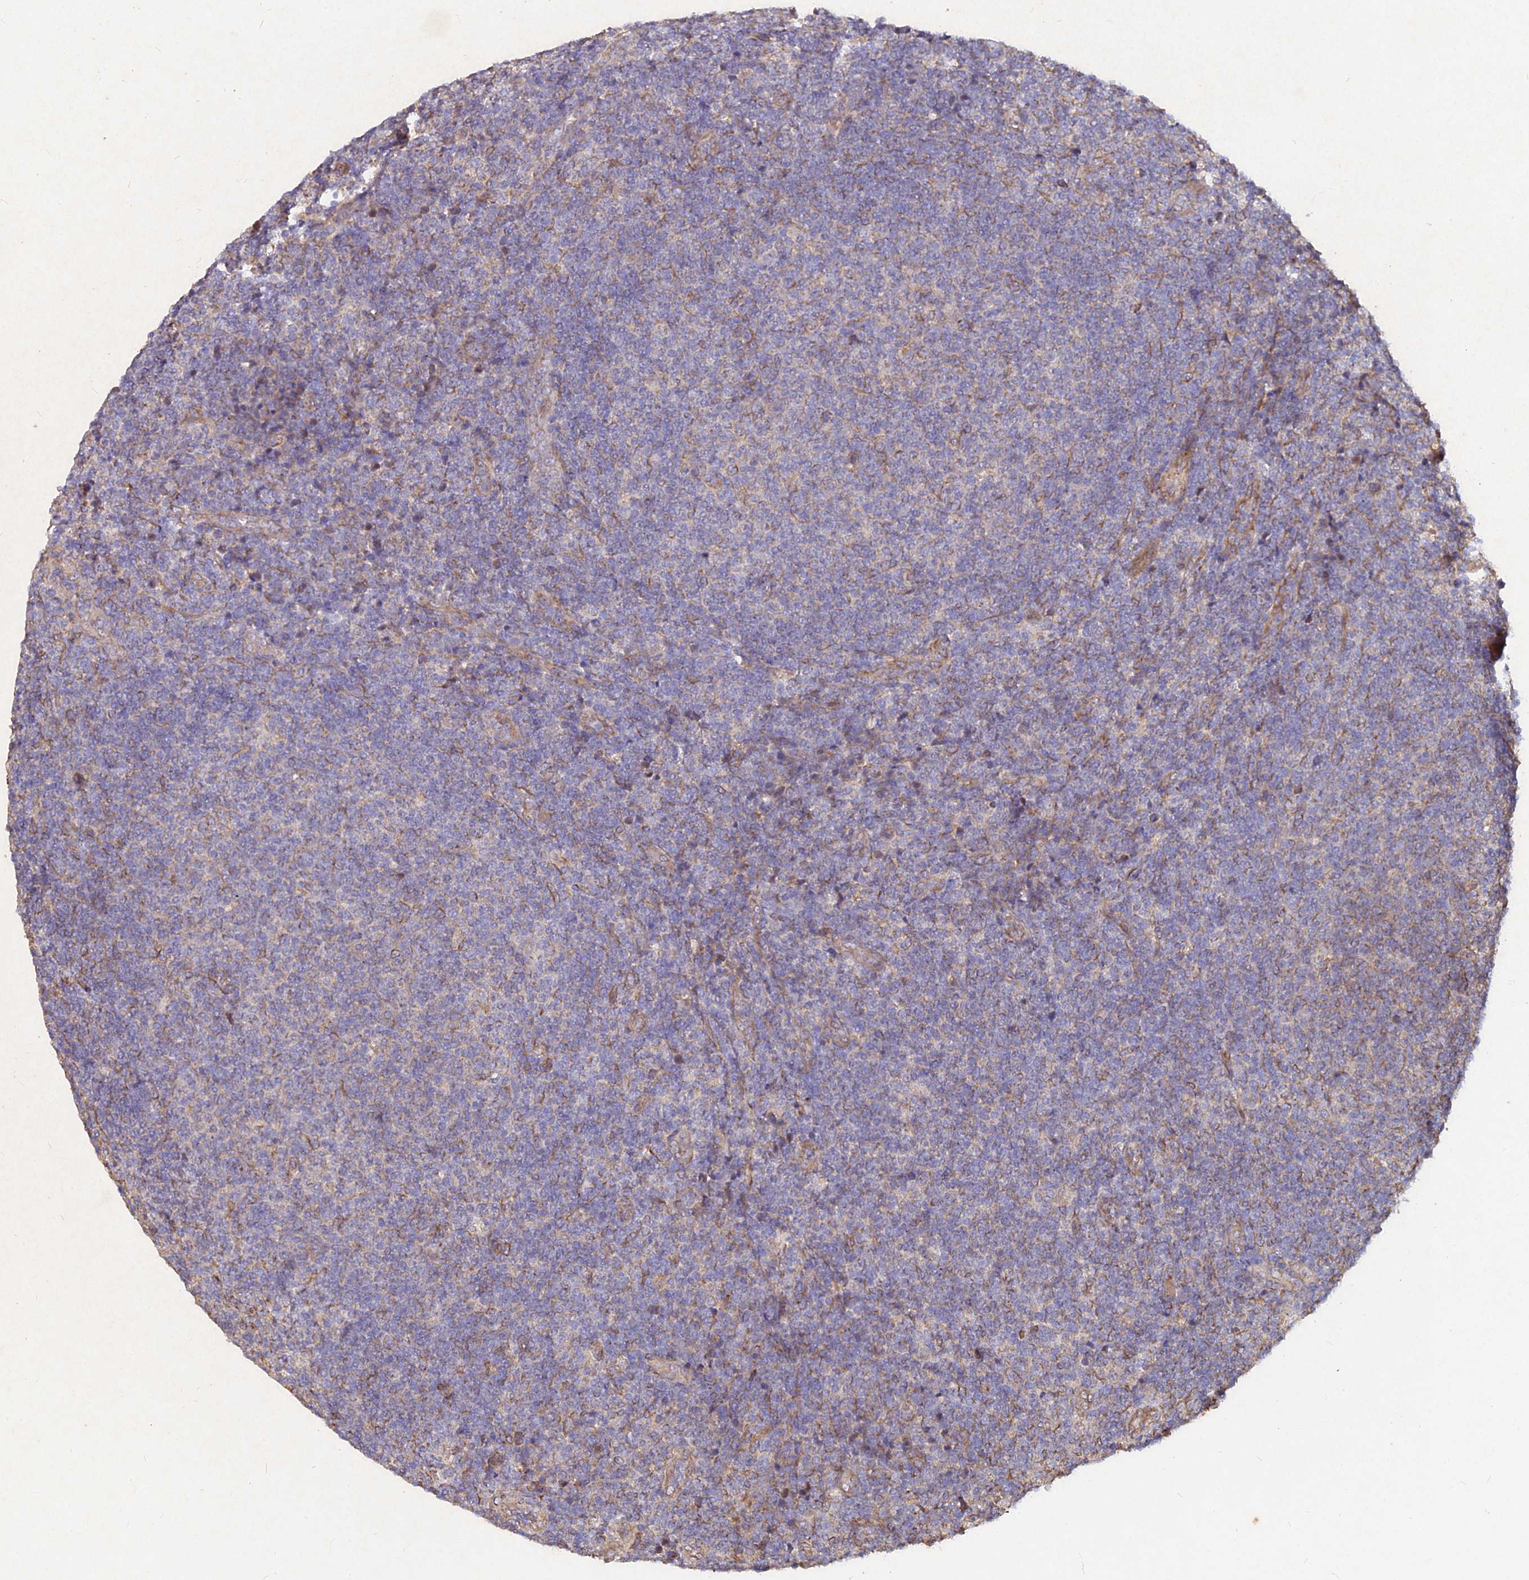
{"staining": {"intensity": "negative", "quantity": "none", "location": "none"}, "tissue": "lymphoma", "cell_type": "Tumor cells", "image_type": "cancer", "snomed": [{"axis": "morphology", "description": "Malignant lymphoma, non-Hodgkin's type, Low grade"}, {"axis": "topography", "description": "Lymph node"}], "caption": "The immunohistochemistry photomicrograph has no significant positivity in tumor cells of lymphoma tissue.", "gene": "SKA1", "patient": {"sex": "male", "age": 66}}